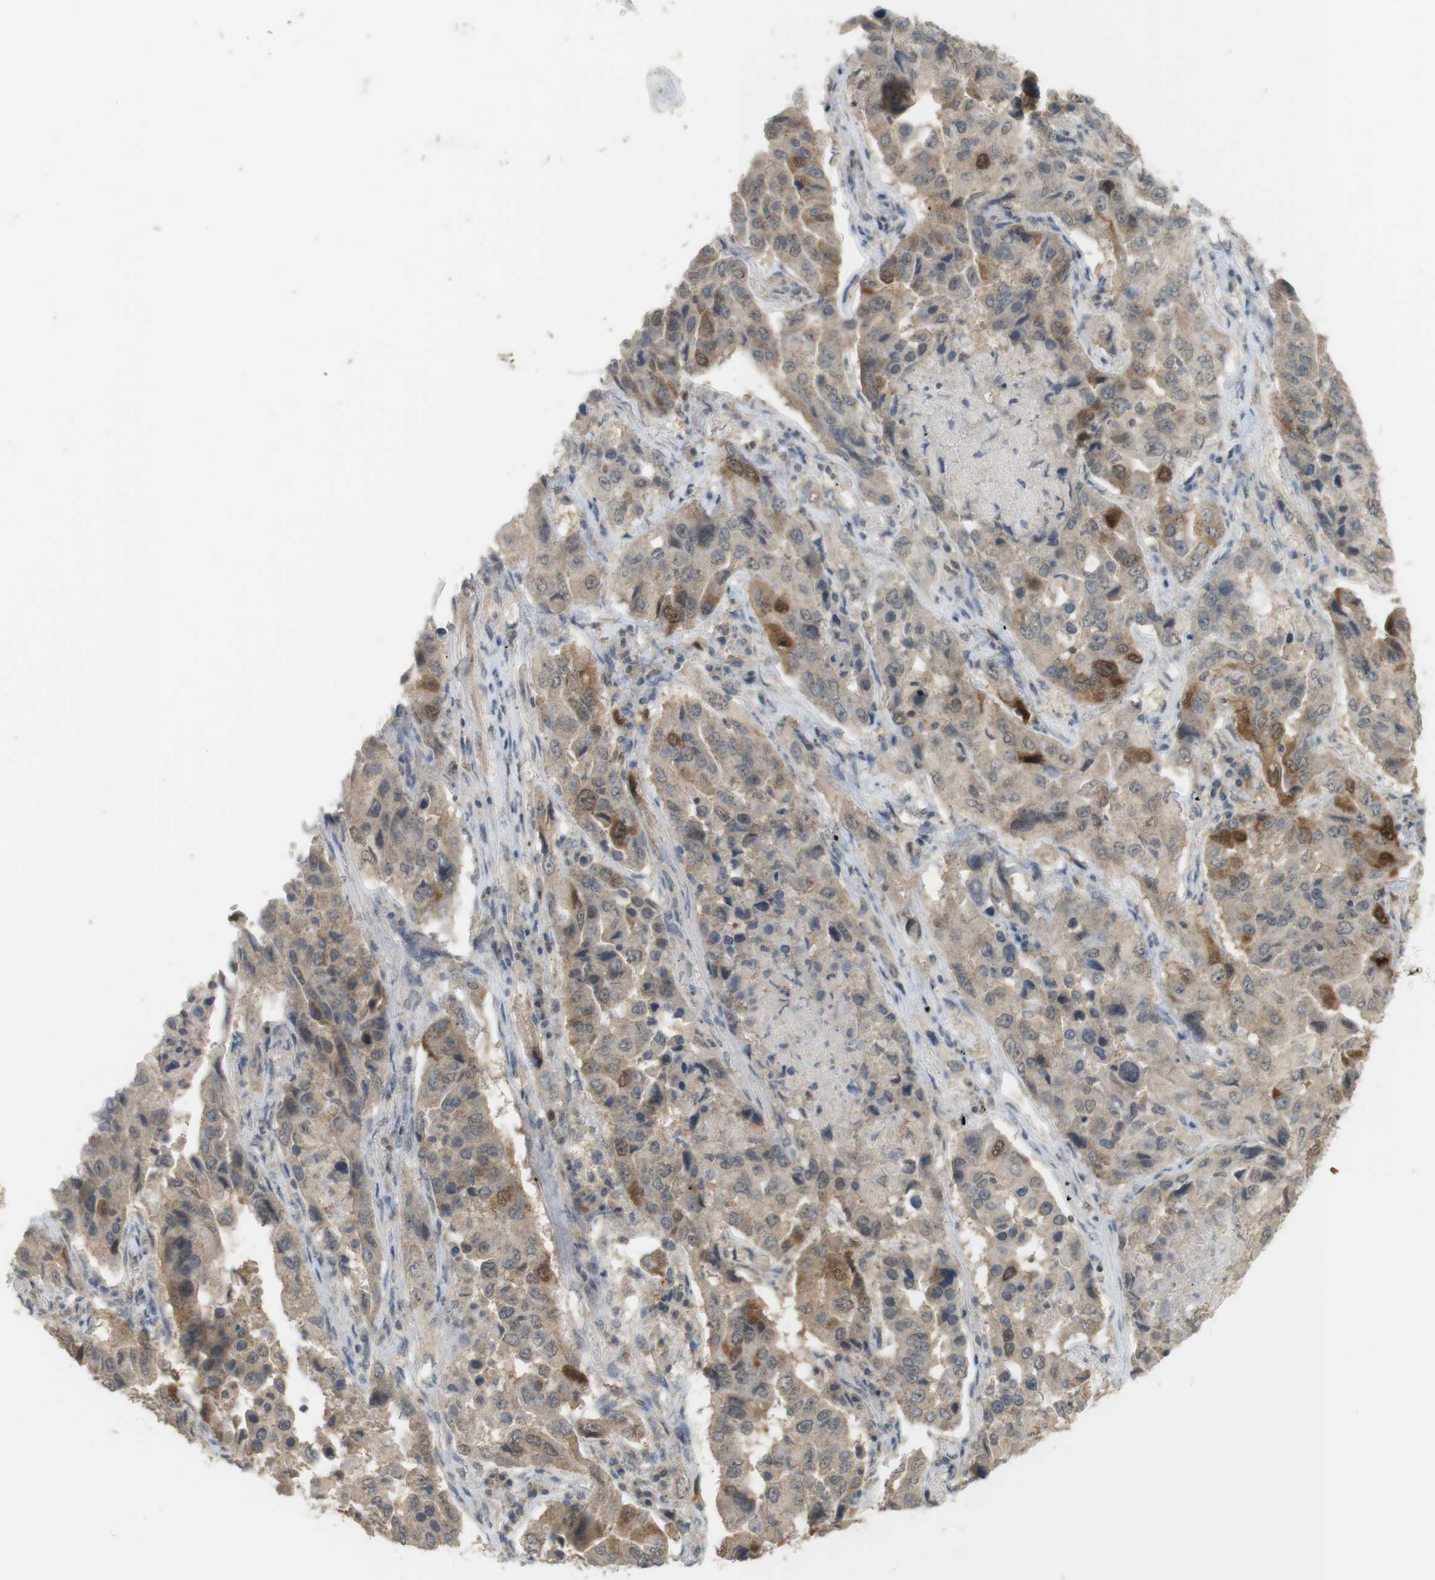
{"staining": {"intensity": "moderate", "quantity": "<25%", "location": "cytoplasmic/membranous"}, "tissue": "lung cancer", "cell_type": "Tumor cells", "image_type": "cancer", "snomed": [{"axis": "morphology", "description": "Adenocarcinoma, NOS"}, {"axis": "topography", "description": "Lung"}], "caption": "Lung adenocarcinoma stained with immunohistochemistry (IHC) demonstrates moderate cytoplasmic/membranous staining in approximately <25% of tumor cells.", "gene": "TTK", "patient": {"sex": "female", "age": 65}}